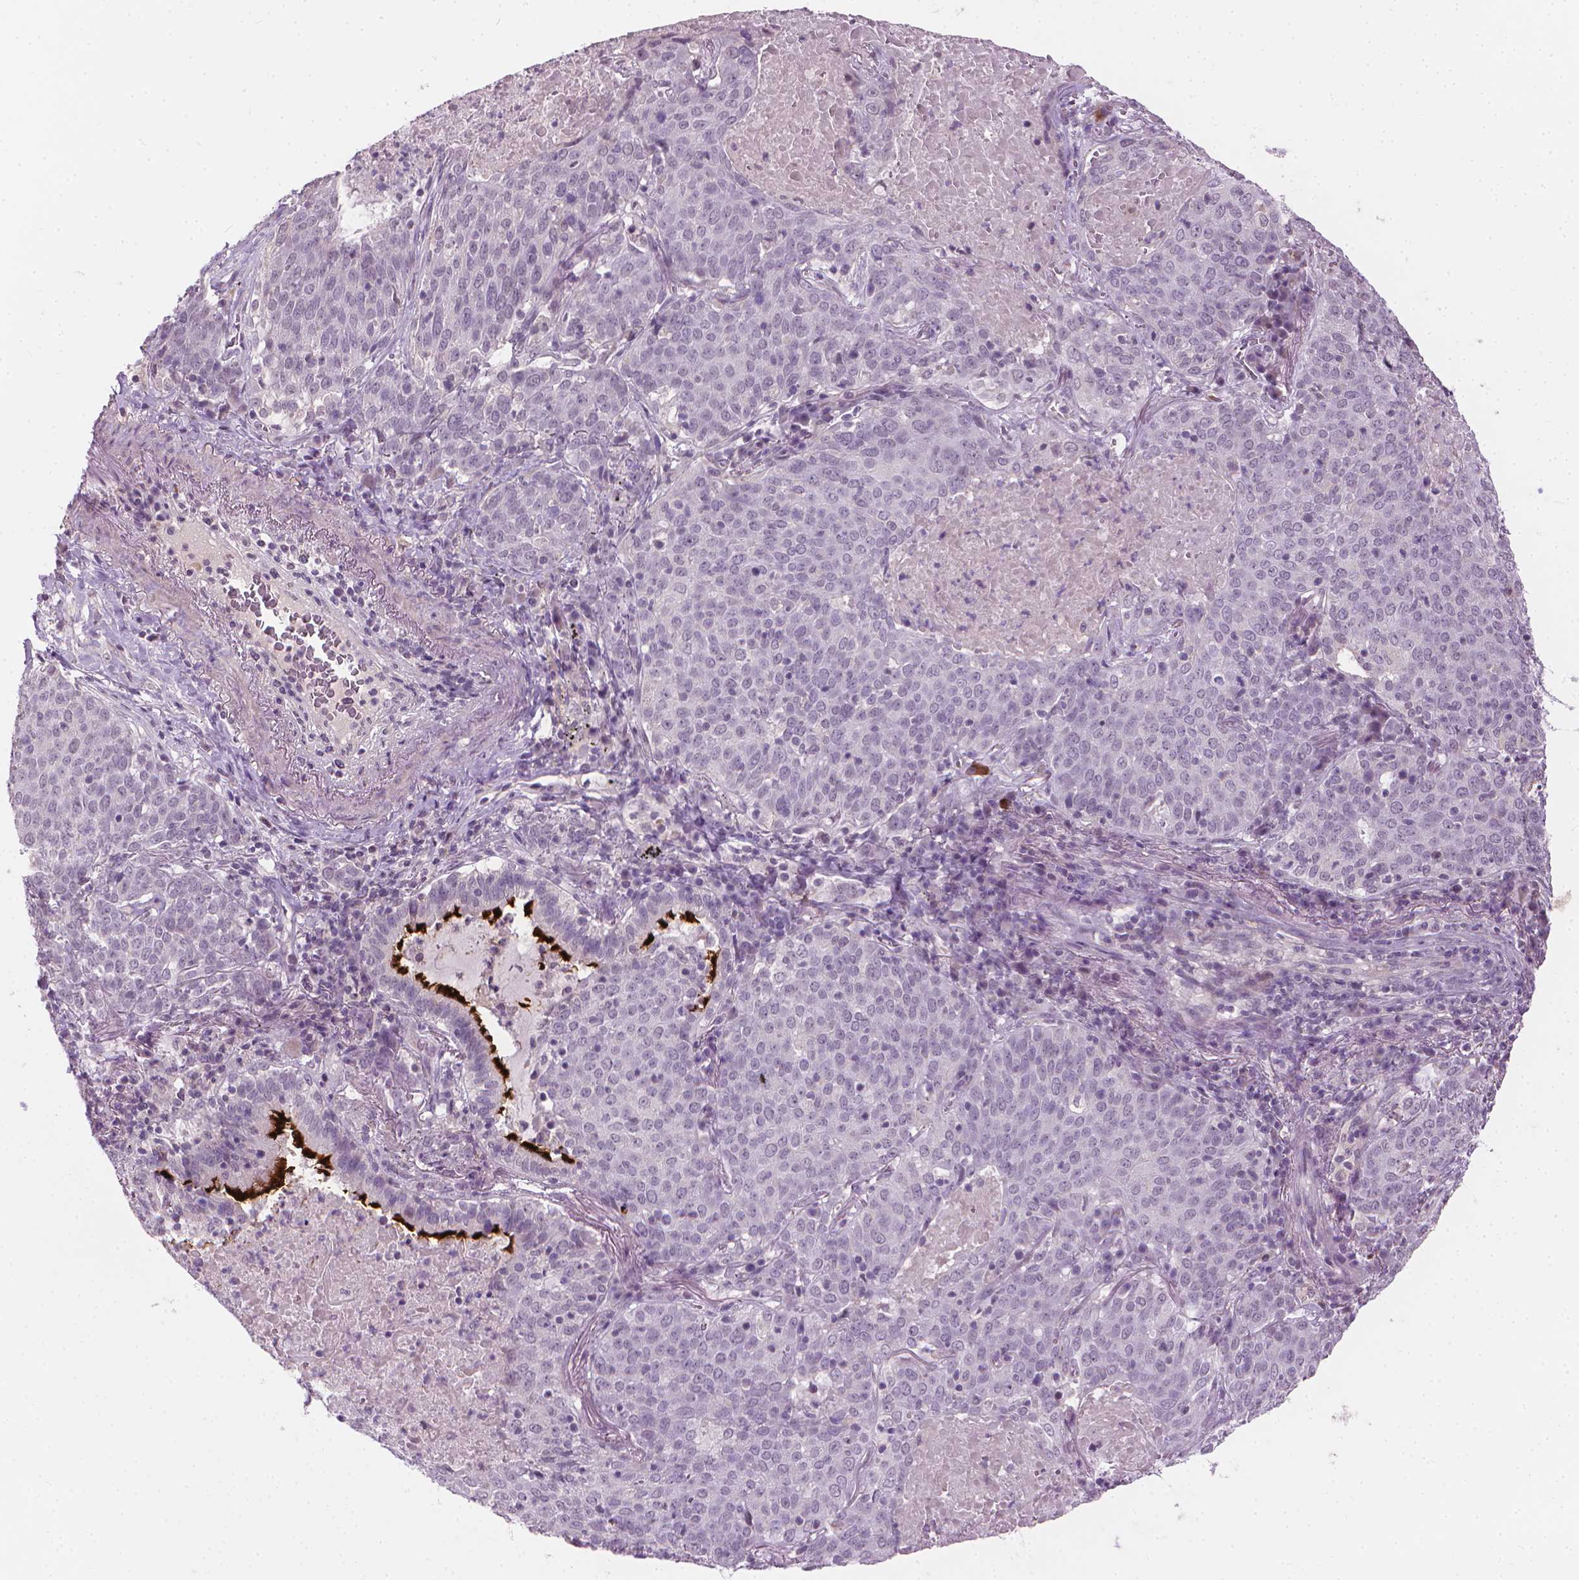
{"staining": {"intensity": "negative", "quantity": "none", "location": "none"}, "tissue": "lung cancer", "cell_type": "Tumor cells", "image_type": "cancer", "snomed": [{"axis": "morphology", "description": "Squamous cell carcinoma, NOS"}, {"axis": "topography", "description": "Lung"}], "caption": "High magnification brightfield microscopy of lung squamous cell carcinoma stained with DAB (3,3'-diaminobenzidine) (brown) and counterstained with hematoxylin (blue): tumor cells show no significant expression.", "gene": "SAXO2", "patient": {"sex": "male", "age": 82}}